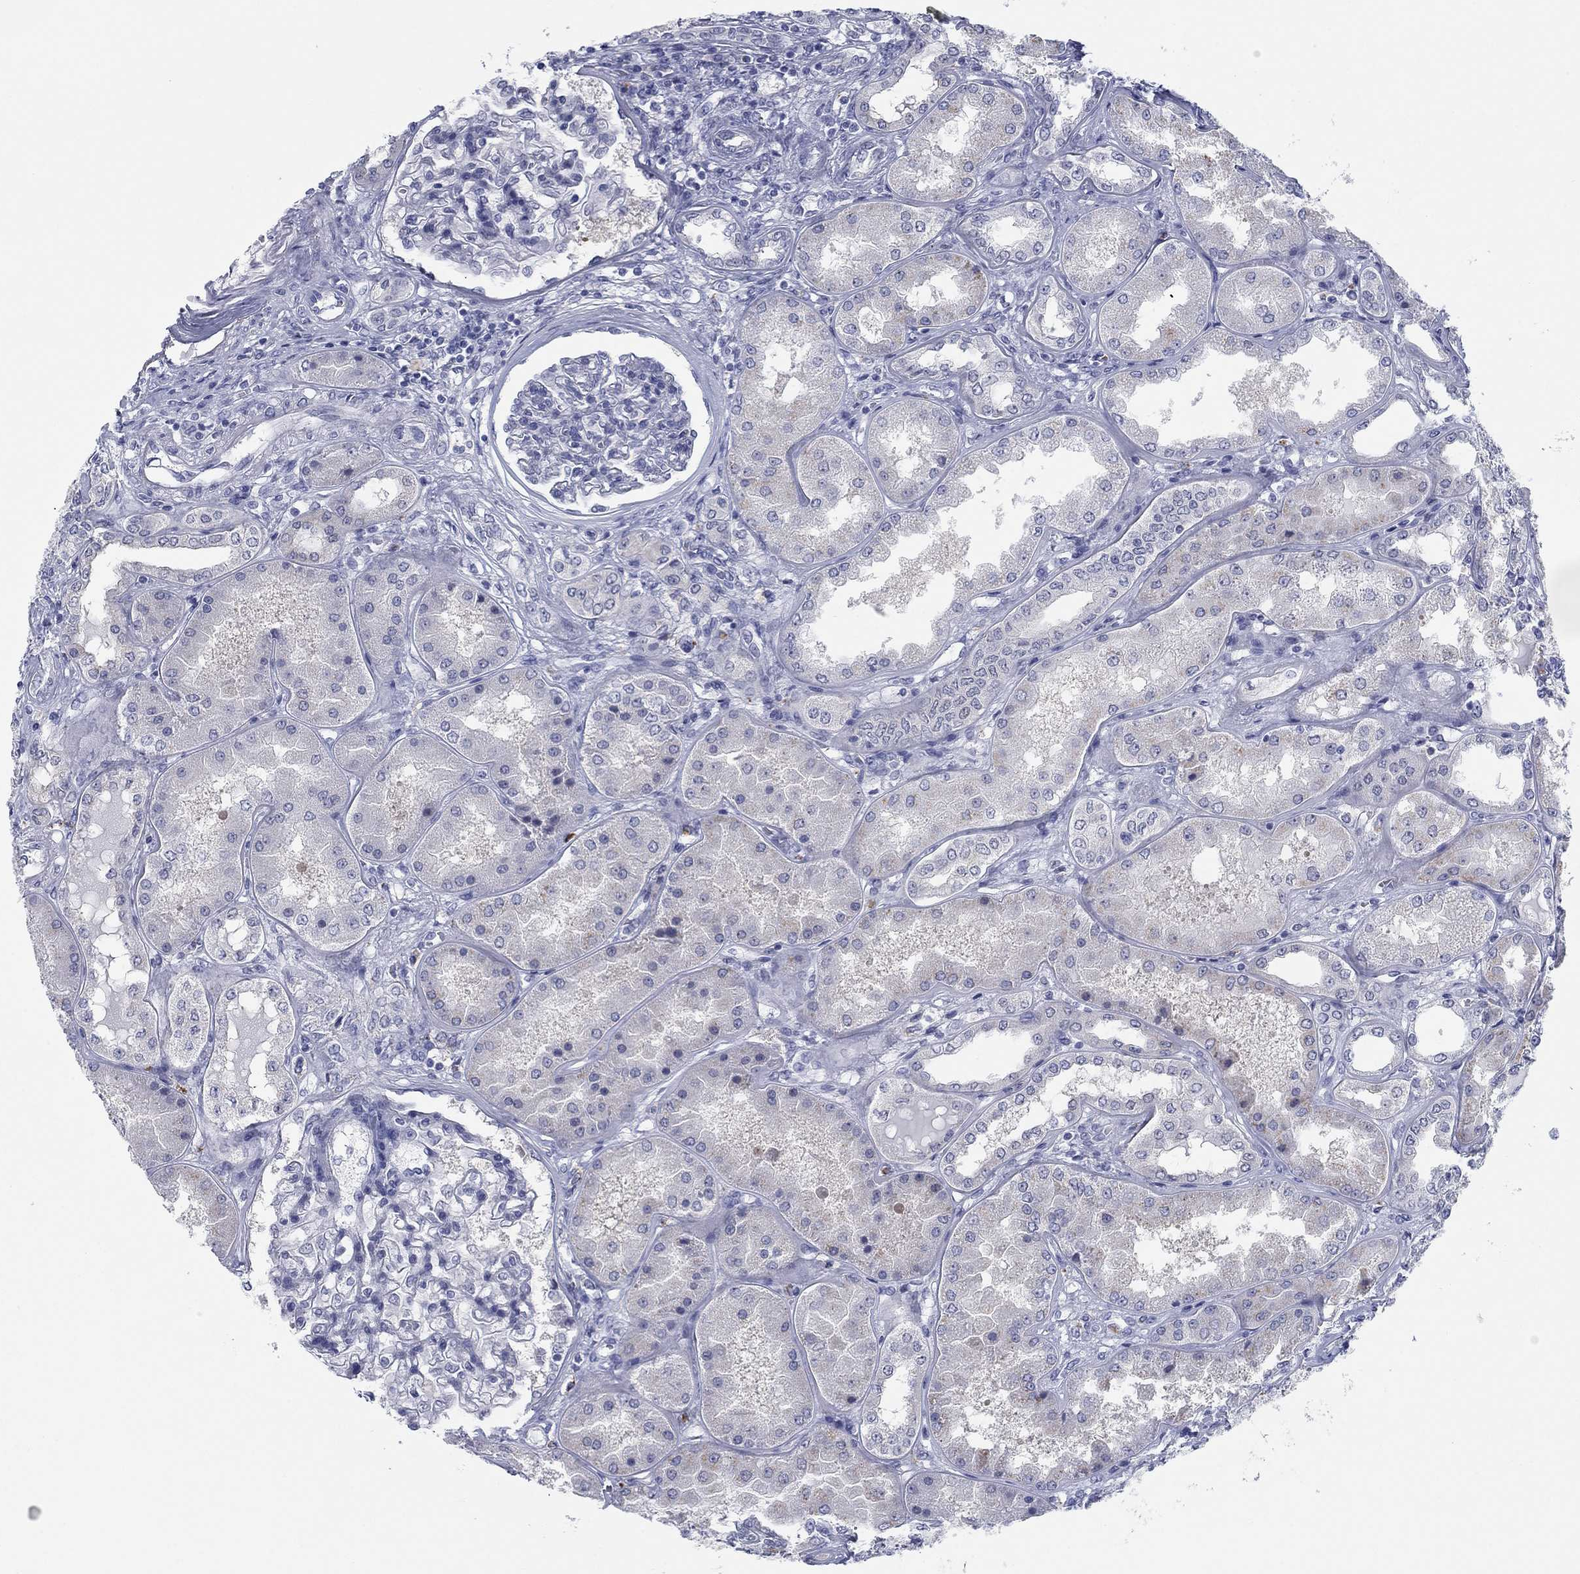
{"staining": {"intensity": "negative", "quantity": "none", "location": "none"}, "tissue": "kidney", "cell_type": "Cells in glomeruli", "image_type": "normal", "snomed": [{"axis": "morphology", "description": "Normal tissue, NOS"}, {"axis": "topography", "description": "Kidney"}], "caption": "Micrograph shows no significant protein expression in cells in glomeruli of benign kidney. (DAB (3,3'-diaminobenzidine) immunohistochemistry visualized using brightfield microscopy, high magnification).", "gene": "DNAL1", "patient": {"sex": "female", "age": 56}}